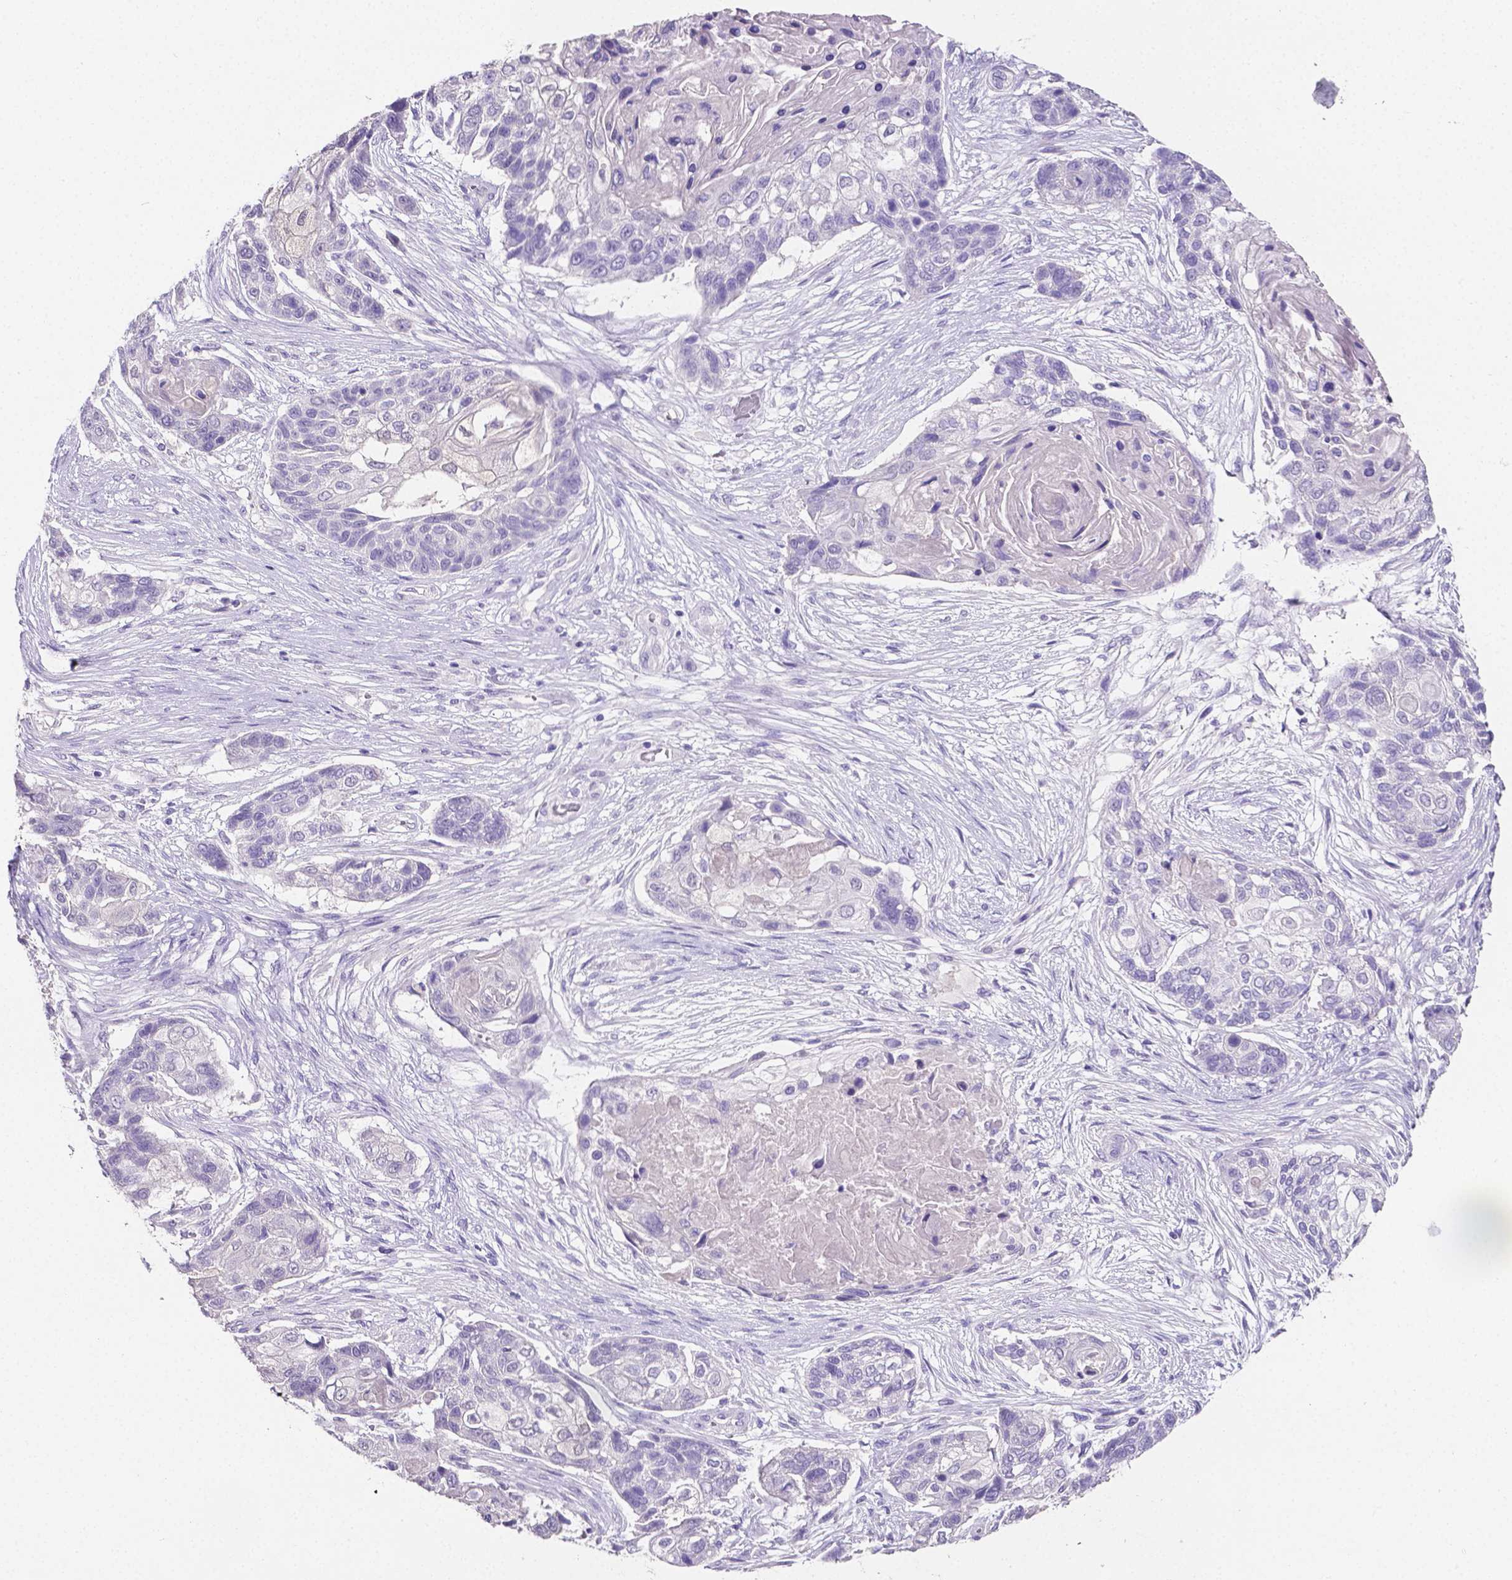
{"staining": {"intensity": "negative", "quantity": "none", "location": "none"}, "tissue": "lung cancer", "cell_type": "Tumor cells", "image_type": "cancer", "snomed": [{"axis": "morphology", "description": "Squamous cell carcinoma, NOS"}, {"axis": "topography", "description": "Lung"}], "caption": "The immunohistochemistry (IHC) photomicrograph has no significant positivity in tumor cells of lung squamous cell carcinoma tissue. (DAB immunohistochemistry (IHC) with hematoxylin counter stain).", "gene": "SLC22A2", "patient": {"sex": "male", "age": 69}}